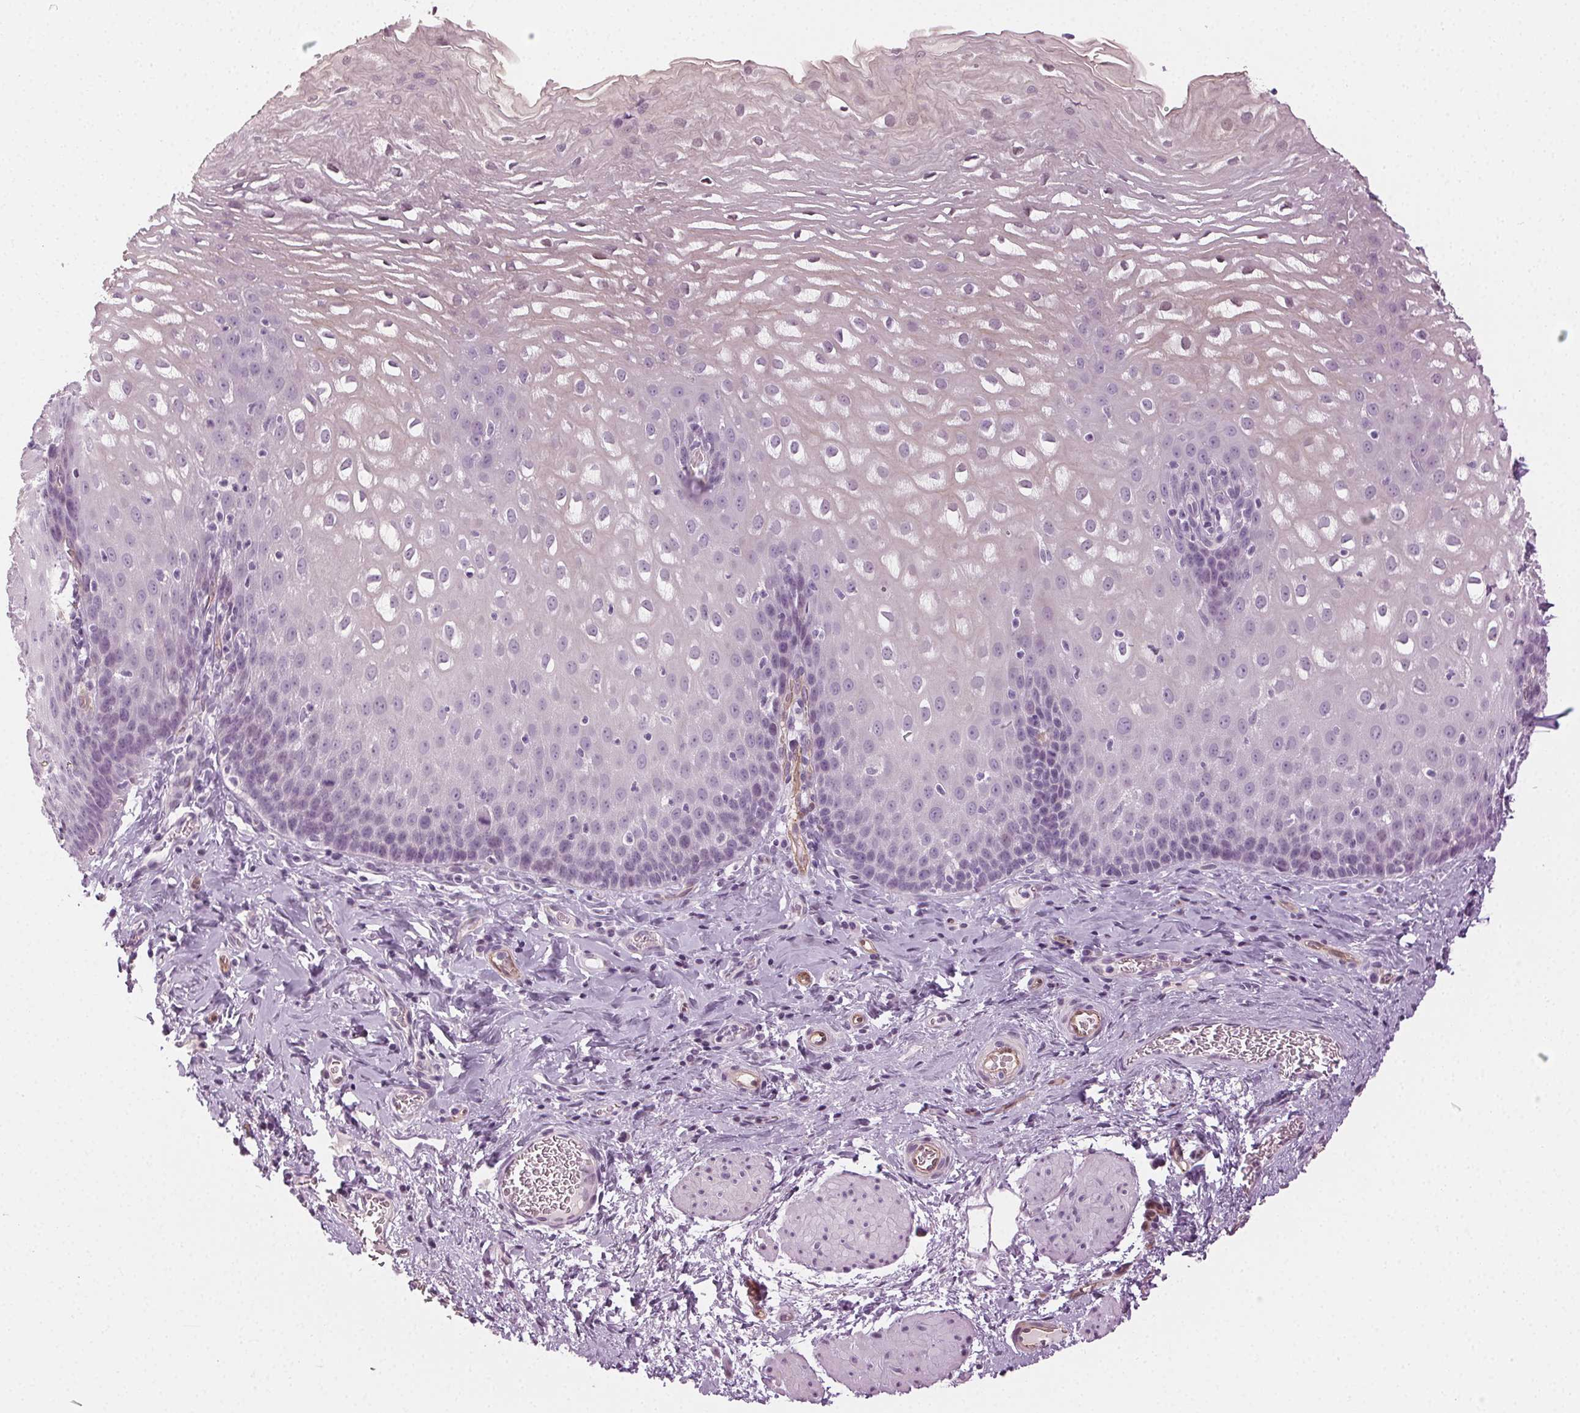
{"staining": {"intensity": "negative", "quantity": "none", "location": "none"}, "tissue": "esophagus", "cell_type": "Squamous epithelial cells", "image_type": "normal", "snomed": [{"axis": "morphology", "description": "Normal tissue, NOS"}, {"axis": "topography", "description": "Esophagus"}], "caption": "Immunohistochemistry photomicrograph of unremarkable esophagus: human esophagus stained with DAB (3,3'-diaminobenzidine) reveals no significant protein staining in squamous epithelial cells.", "gene": "AIF1L", "patient": {"sex": "male", "age": 68}}